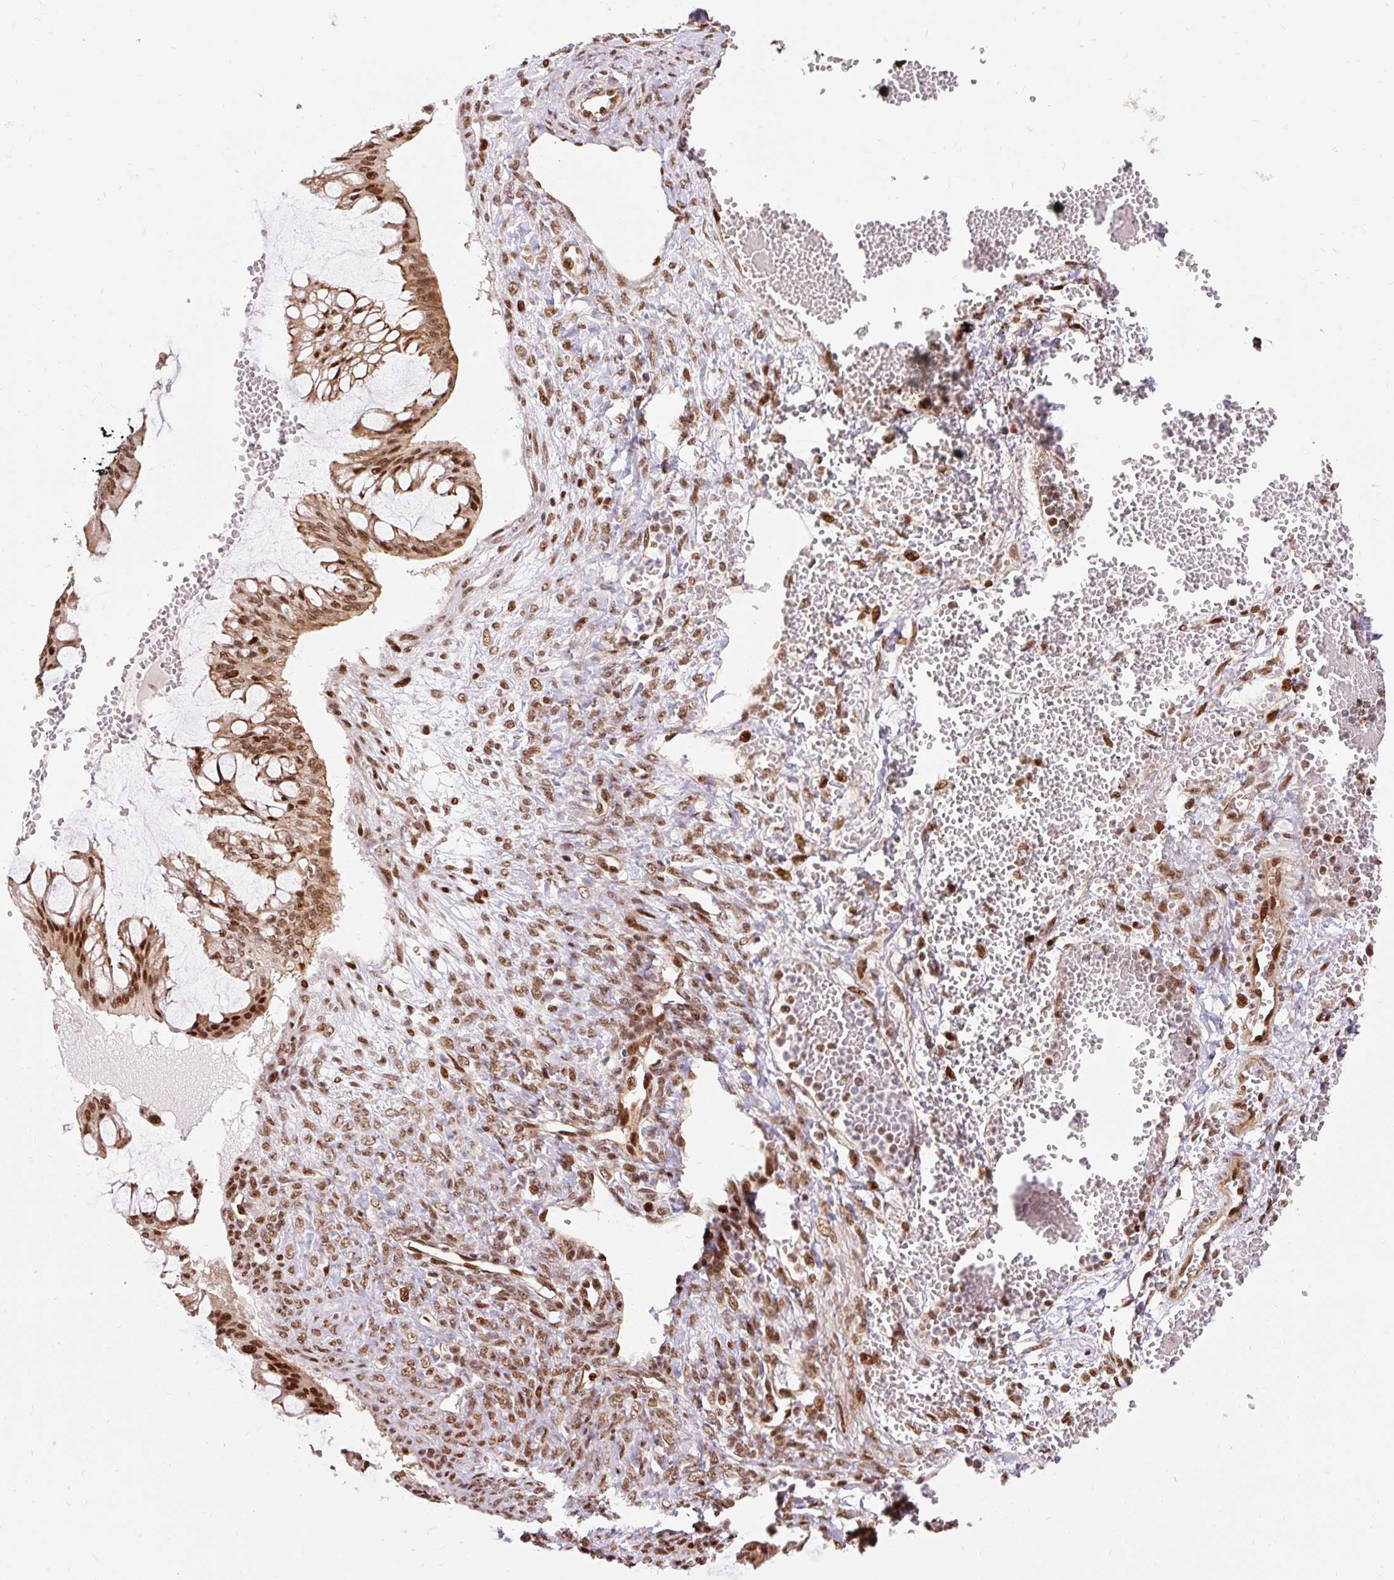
{"staining": {"intensity": "strong", "quantity": ">75%", "location": "nuclear"}, "tissue": "ovarian cancer", "cell_type": "Tumor cells", "image_type": "cancer", "snomed": [{"axis": "morphology", "description": "Cystadenocarcinoma, mucinous, NOS"}, {"axis": "topography", "description": "Ovary"}], "caption": "Ovarian cancer stained with a brown dye reveals strong nuclear positive staining in approximately >75% of tumor cells.", "gene": "MECOM", "patient": {"sex": "female", "age": 73}}